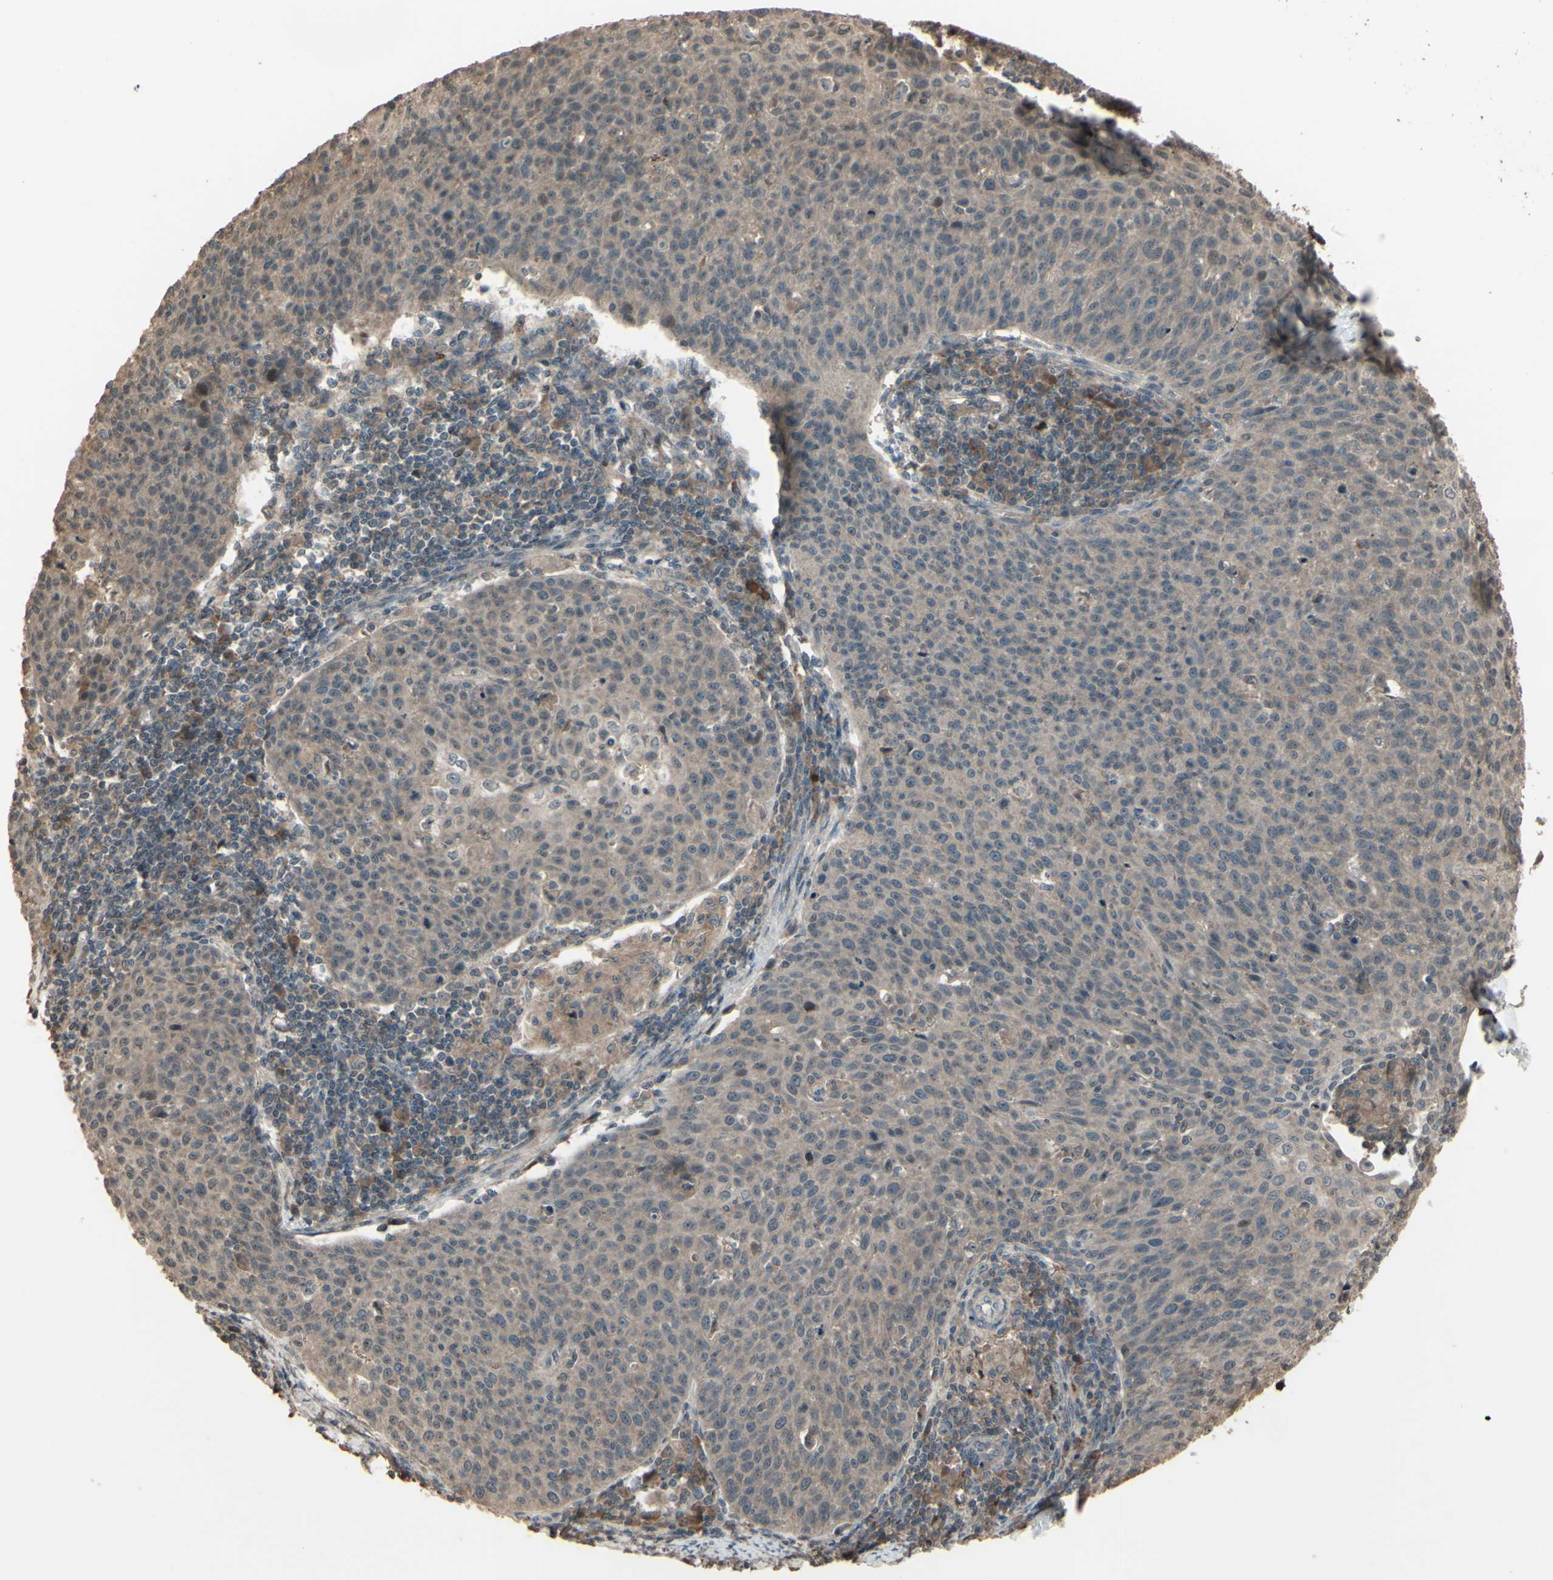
{"staining": {"intensity": "weak", "quantity": ">75%", "location": "cytoplasmic/membranous"}, "tissue": "cervical cancer", "cell_type": "Tumor cells", "image_type": "cancer", "snomed": [{"axis": "morphology", "description": "Squamous cell carcinoma, NOS"}, {"axis": "topography", "description": "Cervix"}], "caption": "Tumor cells exhibit low levels of weak cytoplasmic/membranous staining in about >75% of cells in cervical squamous cell carcinoma.", "gene": "GNAS", "patient": {"sex": "female", "age": 38}}